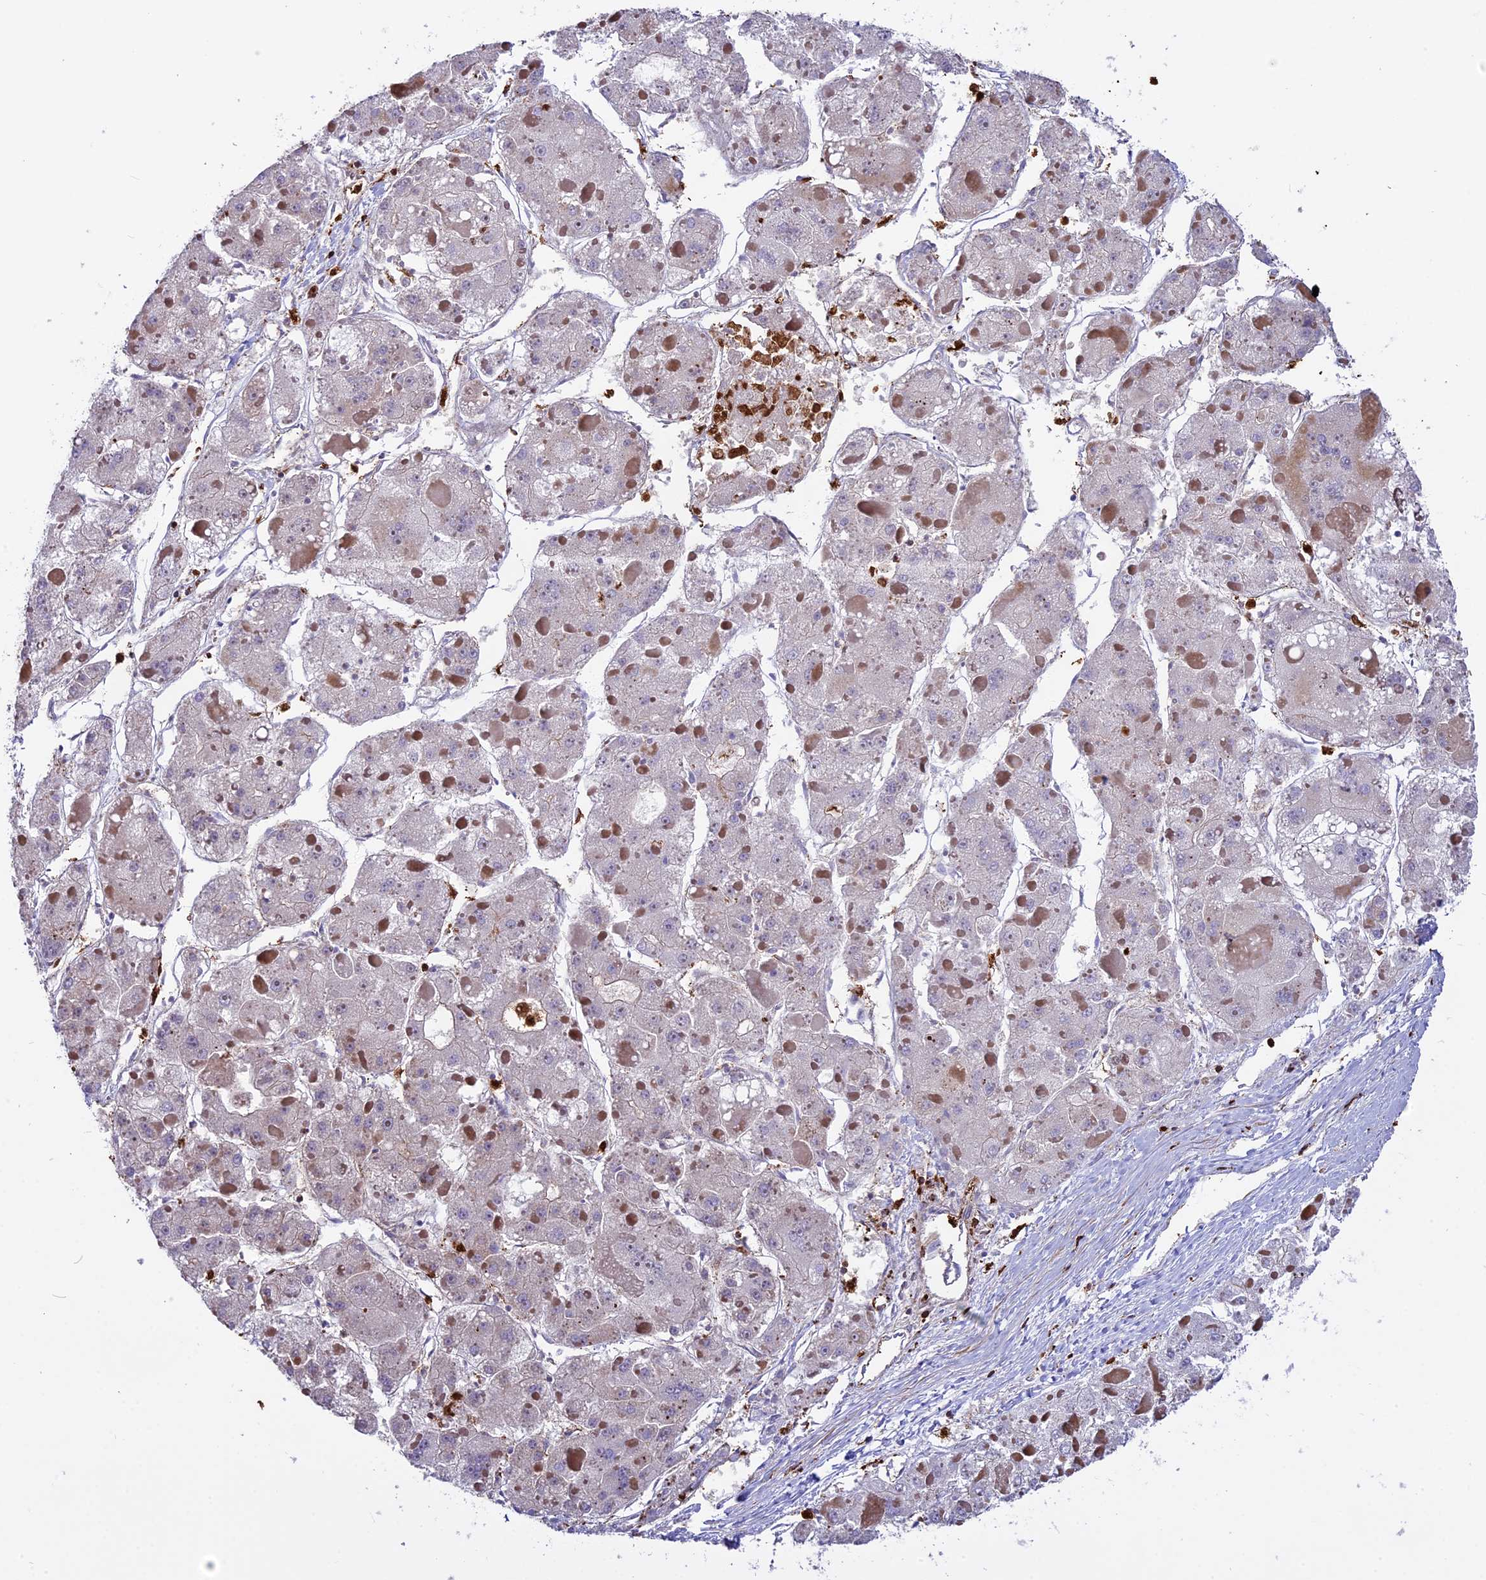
{"staining": {"intensity": "negative", "quantity": "none", "location": "none"}, "tissue": "liver cancer", "cell_type": "Tumor cells", "image_type": "cancer", "snomed": [{"axis": "morphology", "description": "Carcinoma, Hepatocellular, NOS"}, {"axis": "topography", "description": "Liver"}], "caption": "This photomicrograph is of liver cancer stained with IHC to label a protein in brown with the nuclei are counter-stained blue. There is no staining in tumor cells.", "gene": "CD99L2", "patient": {"sex": "female", "age": 73}}